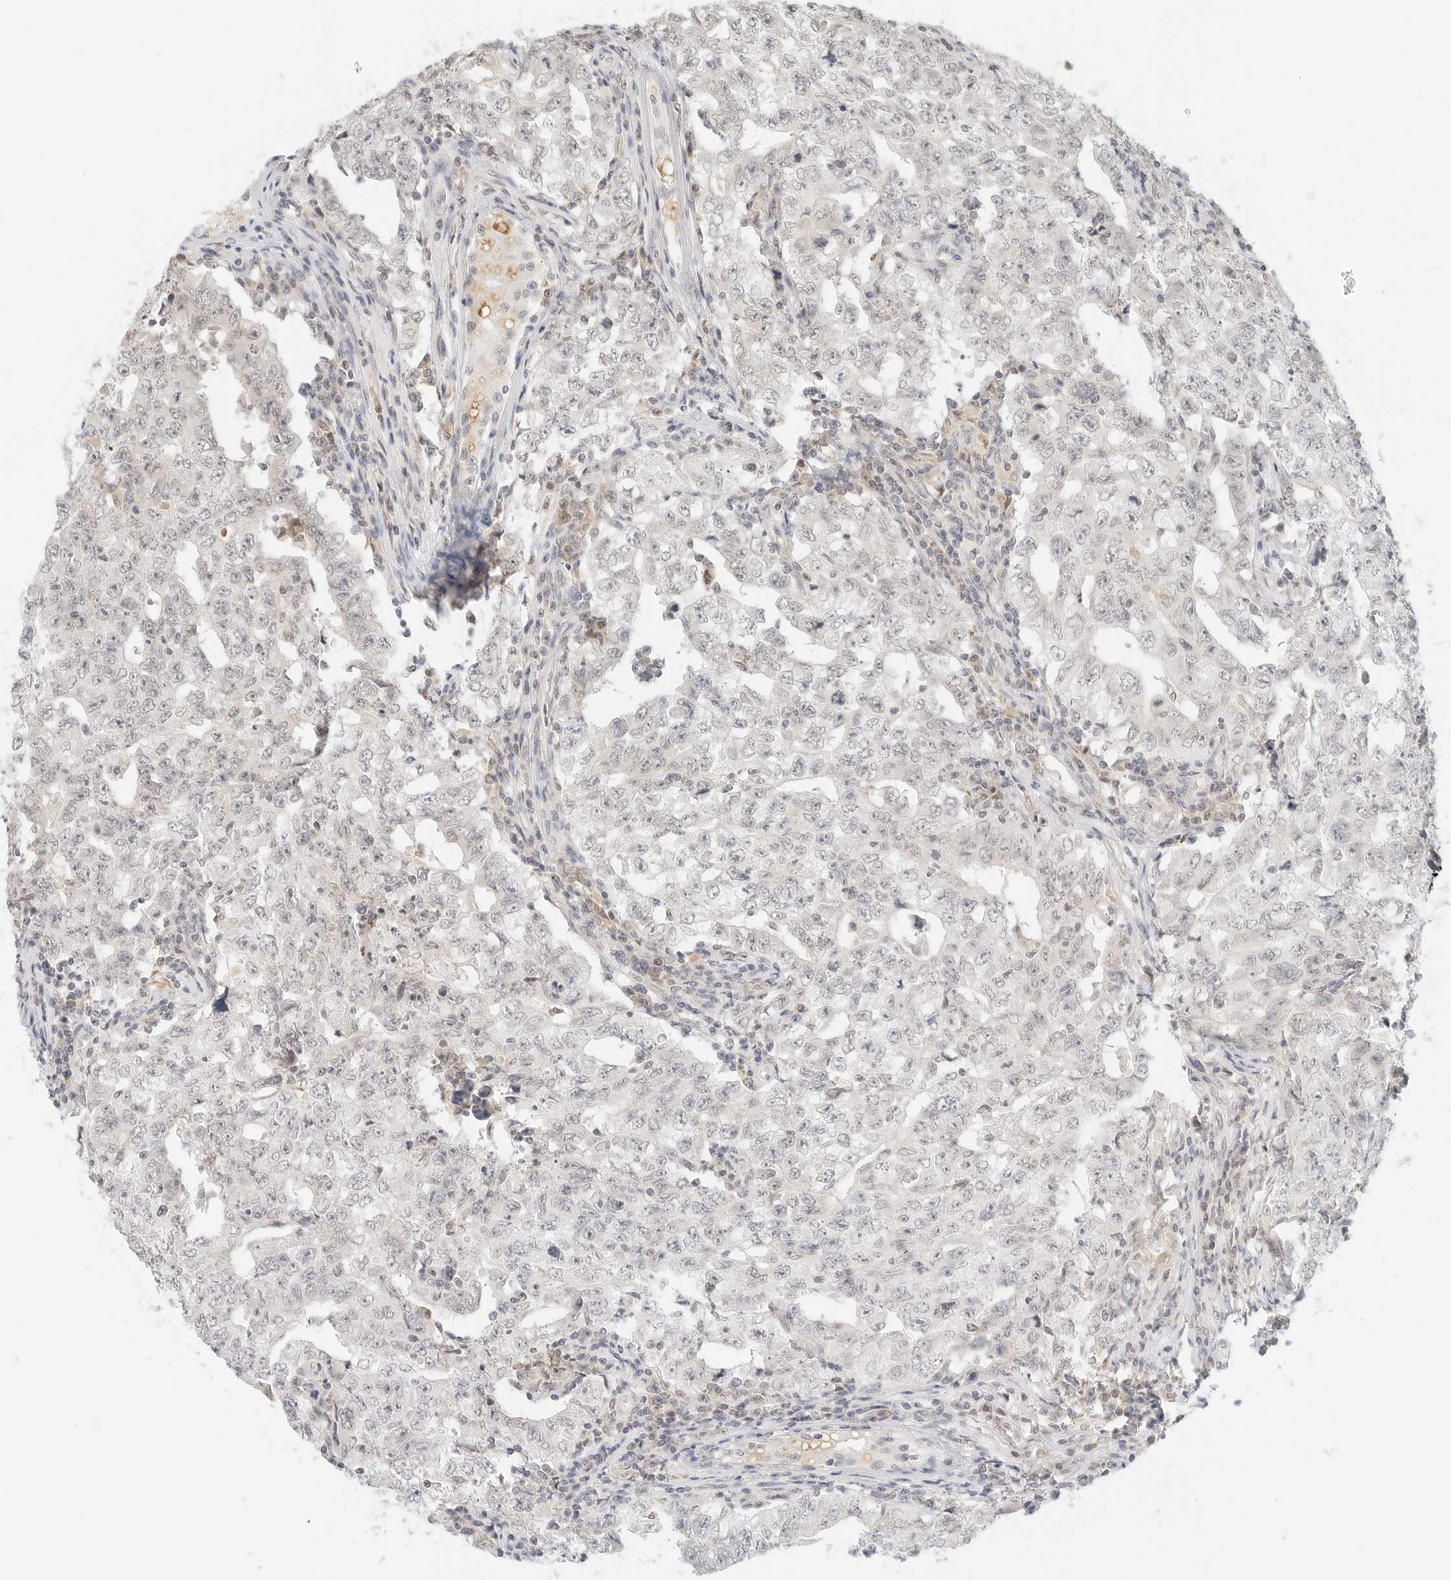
{"staining": {"intensity": "negative", "quantity": "none", "location": "none"}, "tissue": "testis cancer", "cell_type": "Tumor cells", "image_type": "cancer", "snomed": [{"axis": "morphology", "description": "Carcinoma, Embryonal, NOS"}, {"axis": "topography", "description": "Testis"}], "caption": "A micrograph of testis cancer (embryonal carcinoma) stained for a protein displays no brown staining in tumor cells.", "gene": "NEO1", "patient": {"sex": "male", "age": 26}}